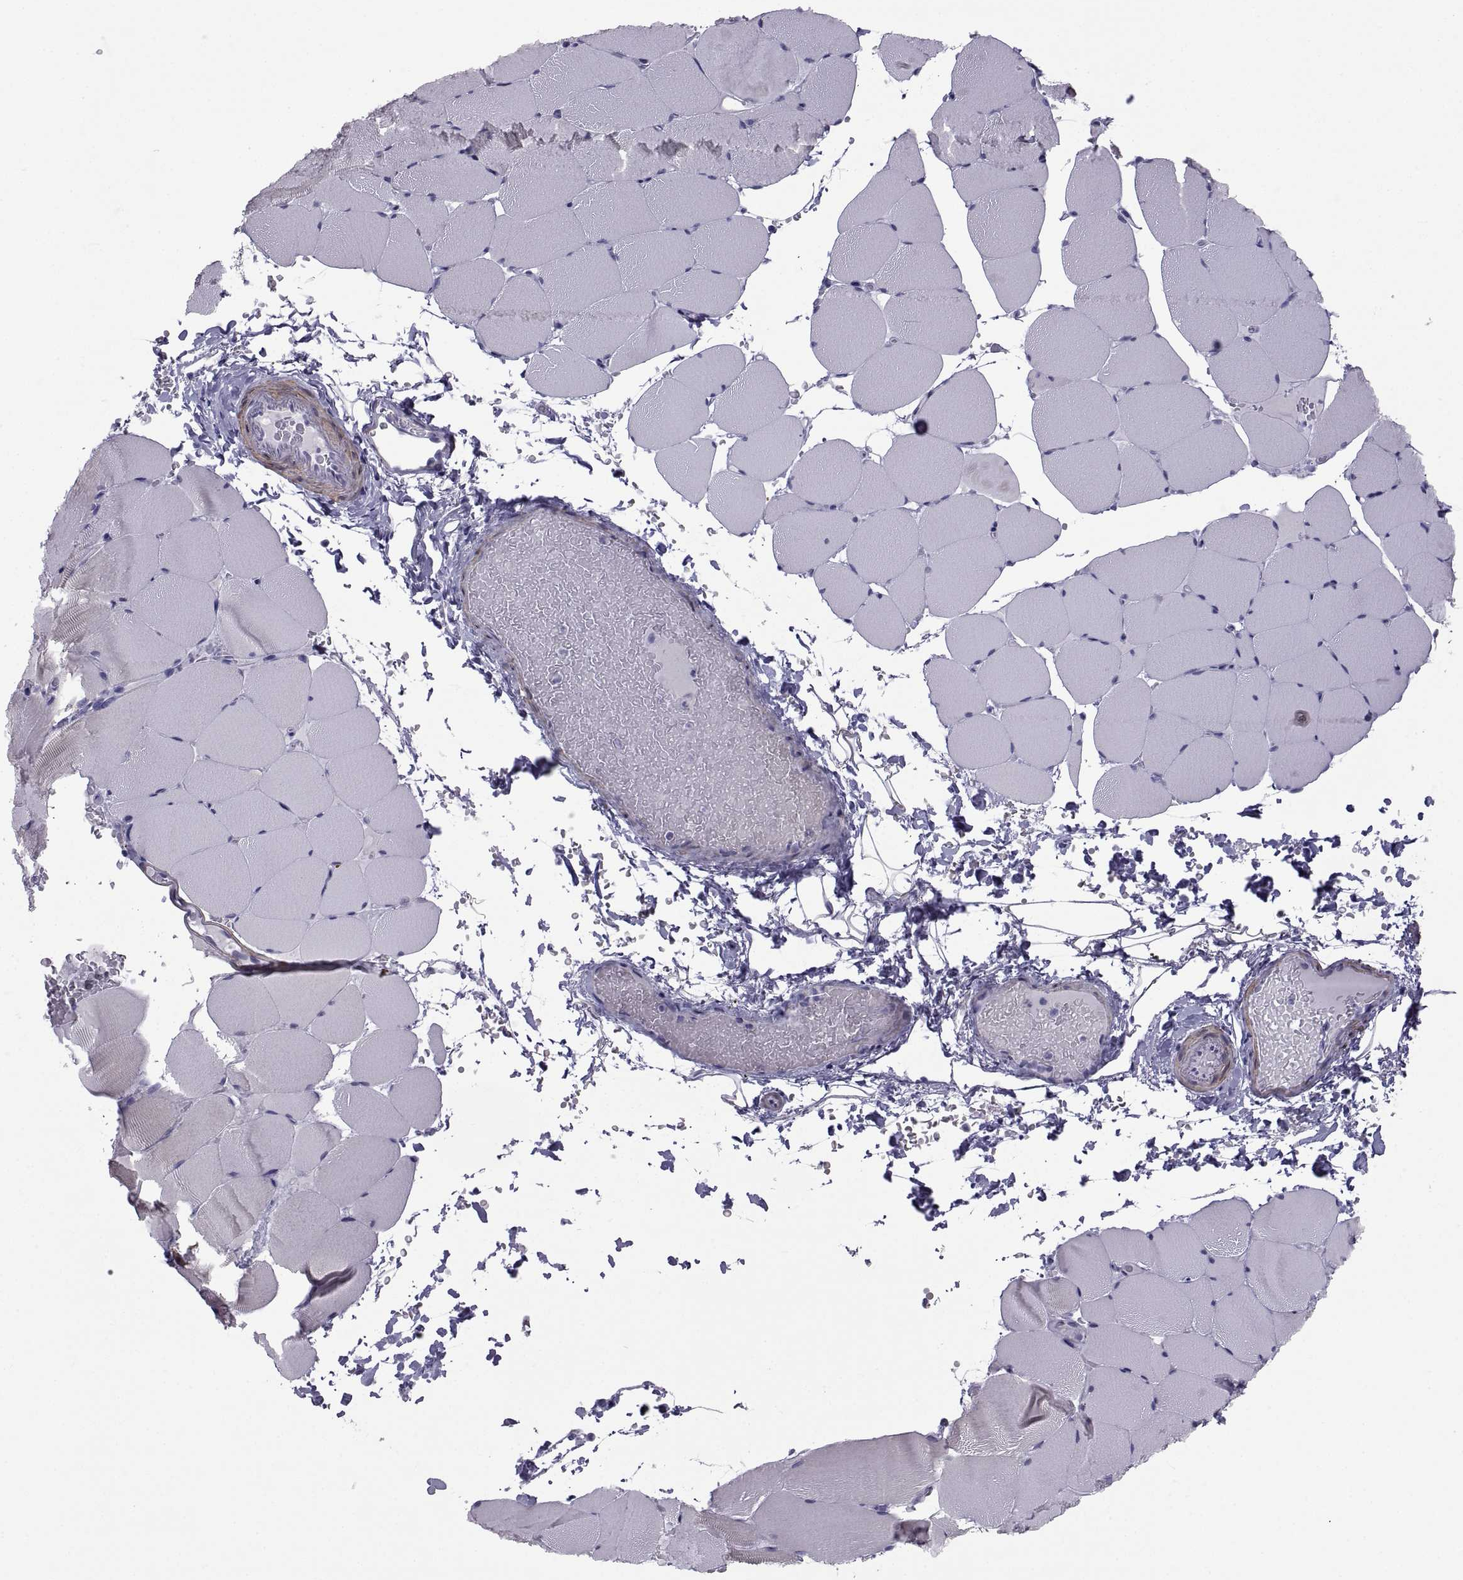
{"staining": {"intensity": "negative", "quantity": "none", "location": "none"}, "tissue": "skeletal muscle", "cell_type": "Myocytes", "image_type": "normal", "snomed": [{"axis": "morphology", "description": "Normal tissue, NOS"}, {"axis": "topography", "description": "Skeletal muscle"}], "caption": "DAB (3,3'-diaminobenzidine) immunohistochemical staining of unremarkable skeletal muscle shows no significant expression in myocytes. Nuclei are stained in blue.", "gene": "MAGEB1", "patient": {"sex": "female", "age": 37}}